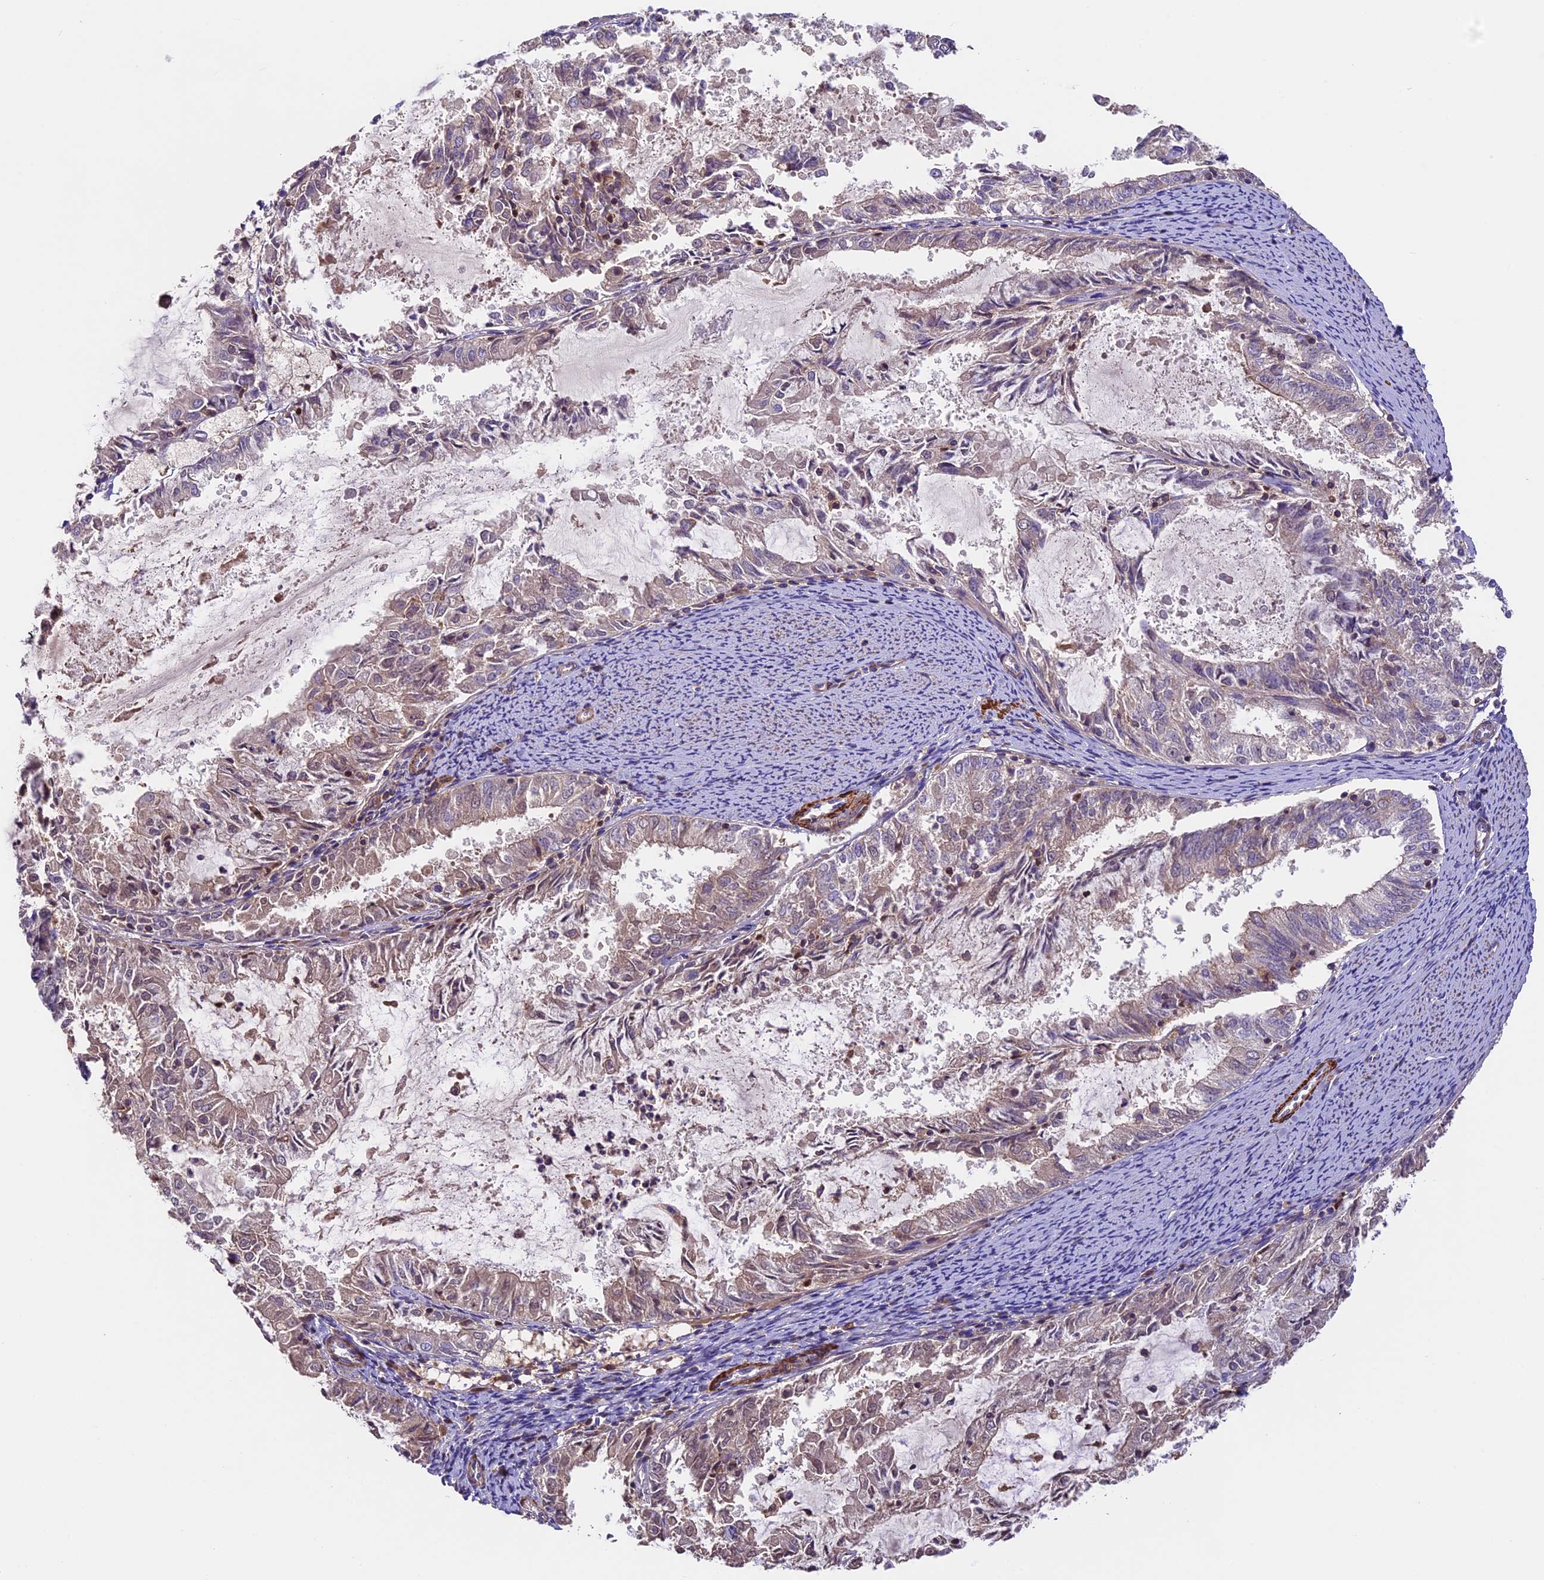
{"staining": {"intensity": "weak", "quantity": "<25%", "location": "cytoplasmic/membranous"}, "tissue": "endometrial cancer", "cell_type": "Tumor cells", "image_type": "cancer", "snomed": [{"axis": "morphology", "description": "Adenocarcinoma, NOS"}, {"axis": "topography", "description": "Endometrium"}], "caption": "Endometrial cancer (adenocarcinoma) was stained to show a protein in brown. There is no significant expression in tumor cells.", "gene": "TBC1D1", "patient": {"sex": "female", "age": 57}}